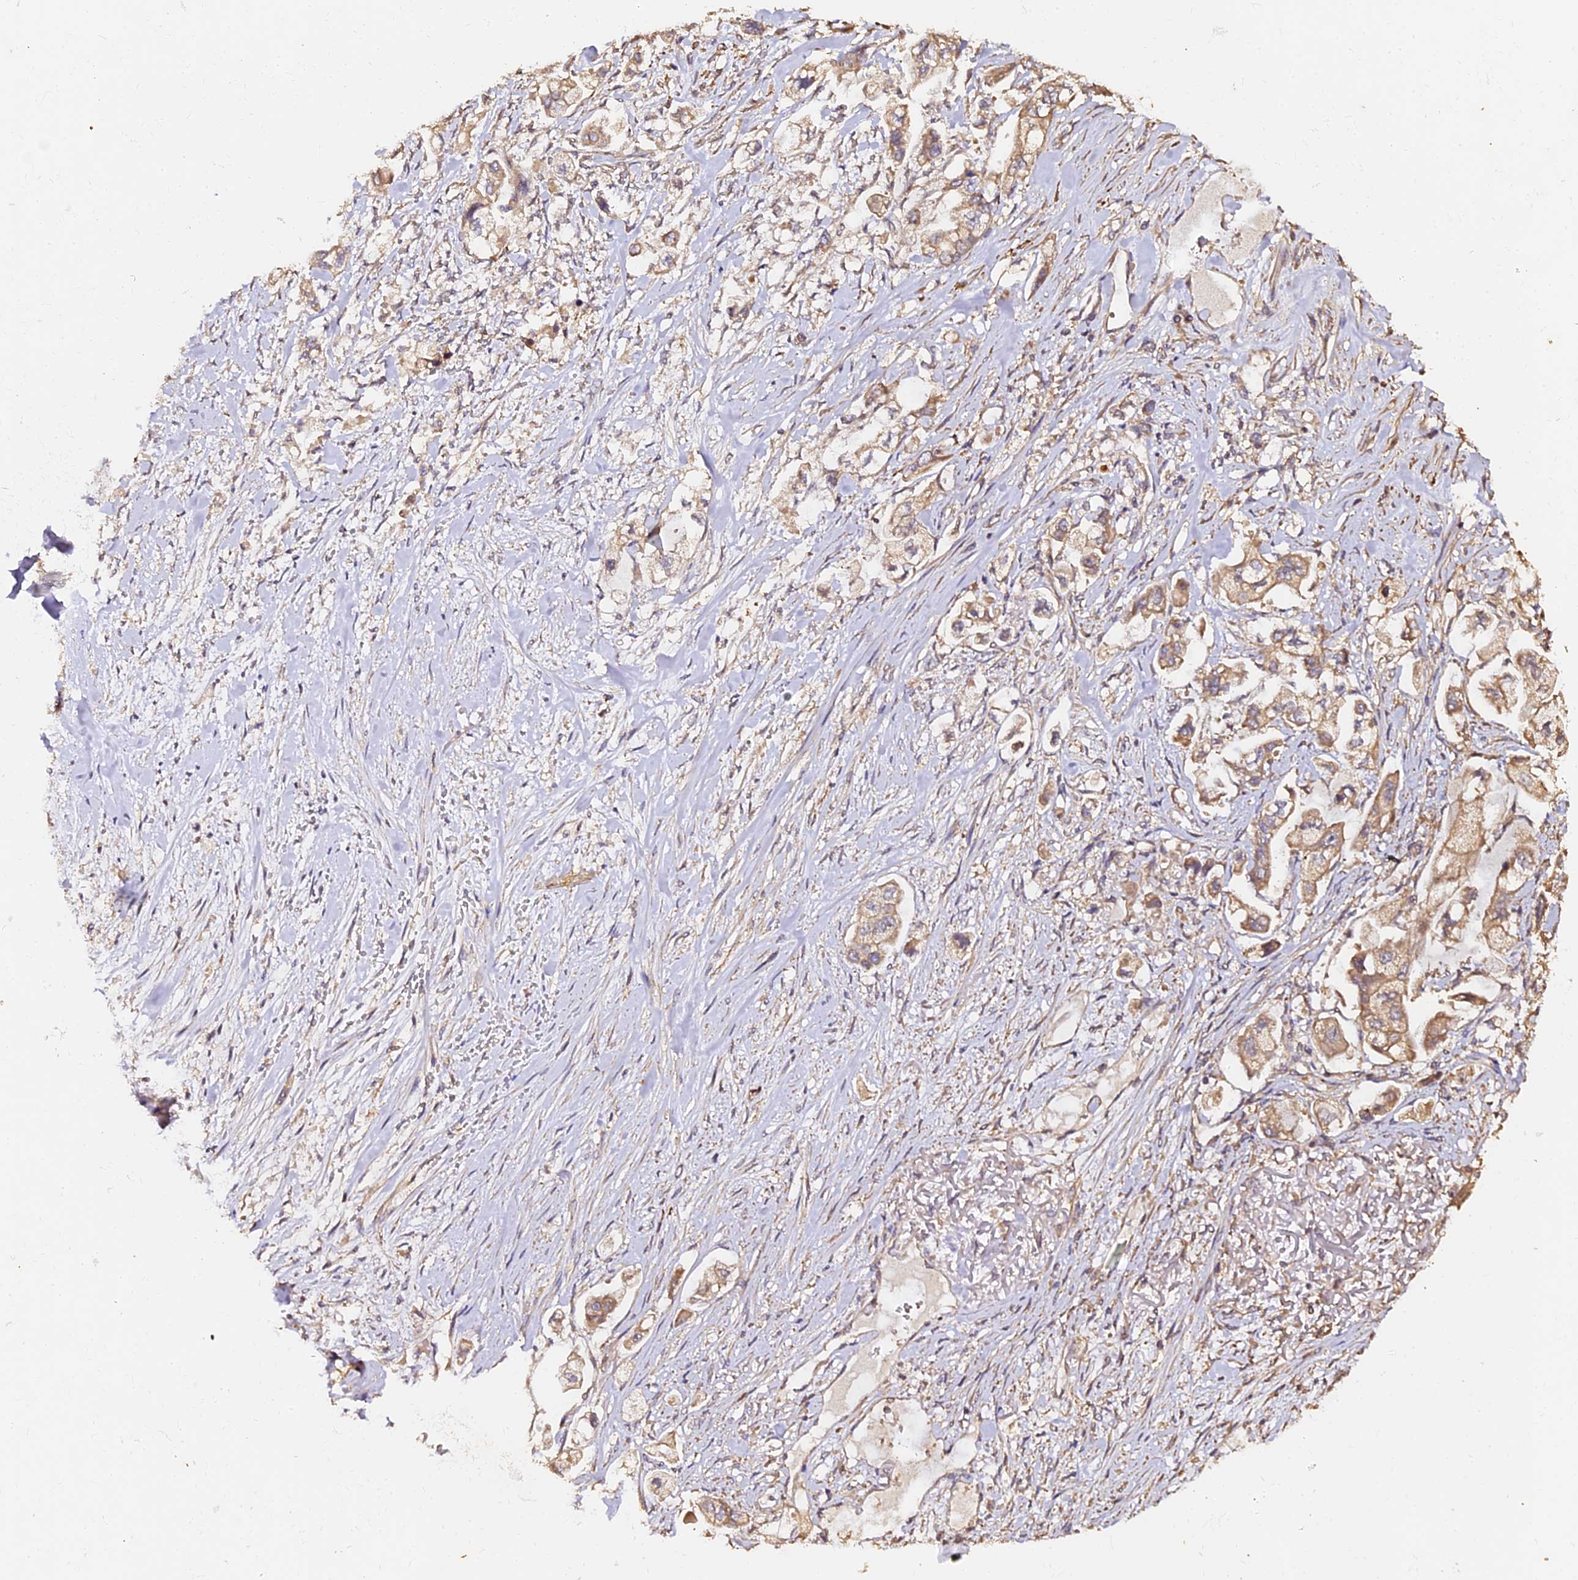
{"staining": {"intensity": "weak", "quantity": ">75%", "location": "cytoplasmic/membranous"}, "tissue": "stomach cancer", "cell_type": "Tumor cells", "image_type": "cancer", "snomed": [{"axis": "morphology", "description": "Adenocarcinoma, NOS"}, {"axis": "topography", "description": "Stomach"}], "caption": "IHC image of neoplastic tissue: human stomach cancer stained using immunohistochemistry exhibits low levels of weak protein expression localized specifically in the cytoplasmic/membranous of tumor cells, appearing as a cytoplasmic/membranous brown color.", "gene": "TDO2", "patient": {"sex": "male", "age": 62}}